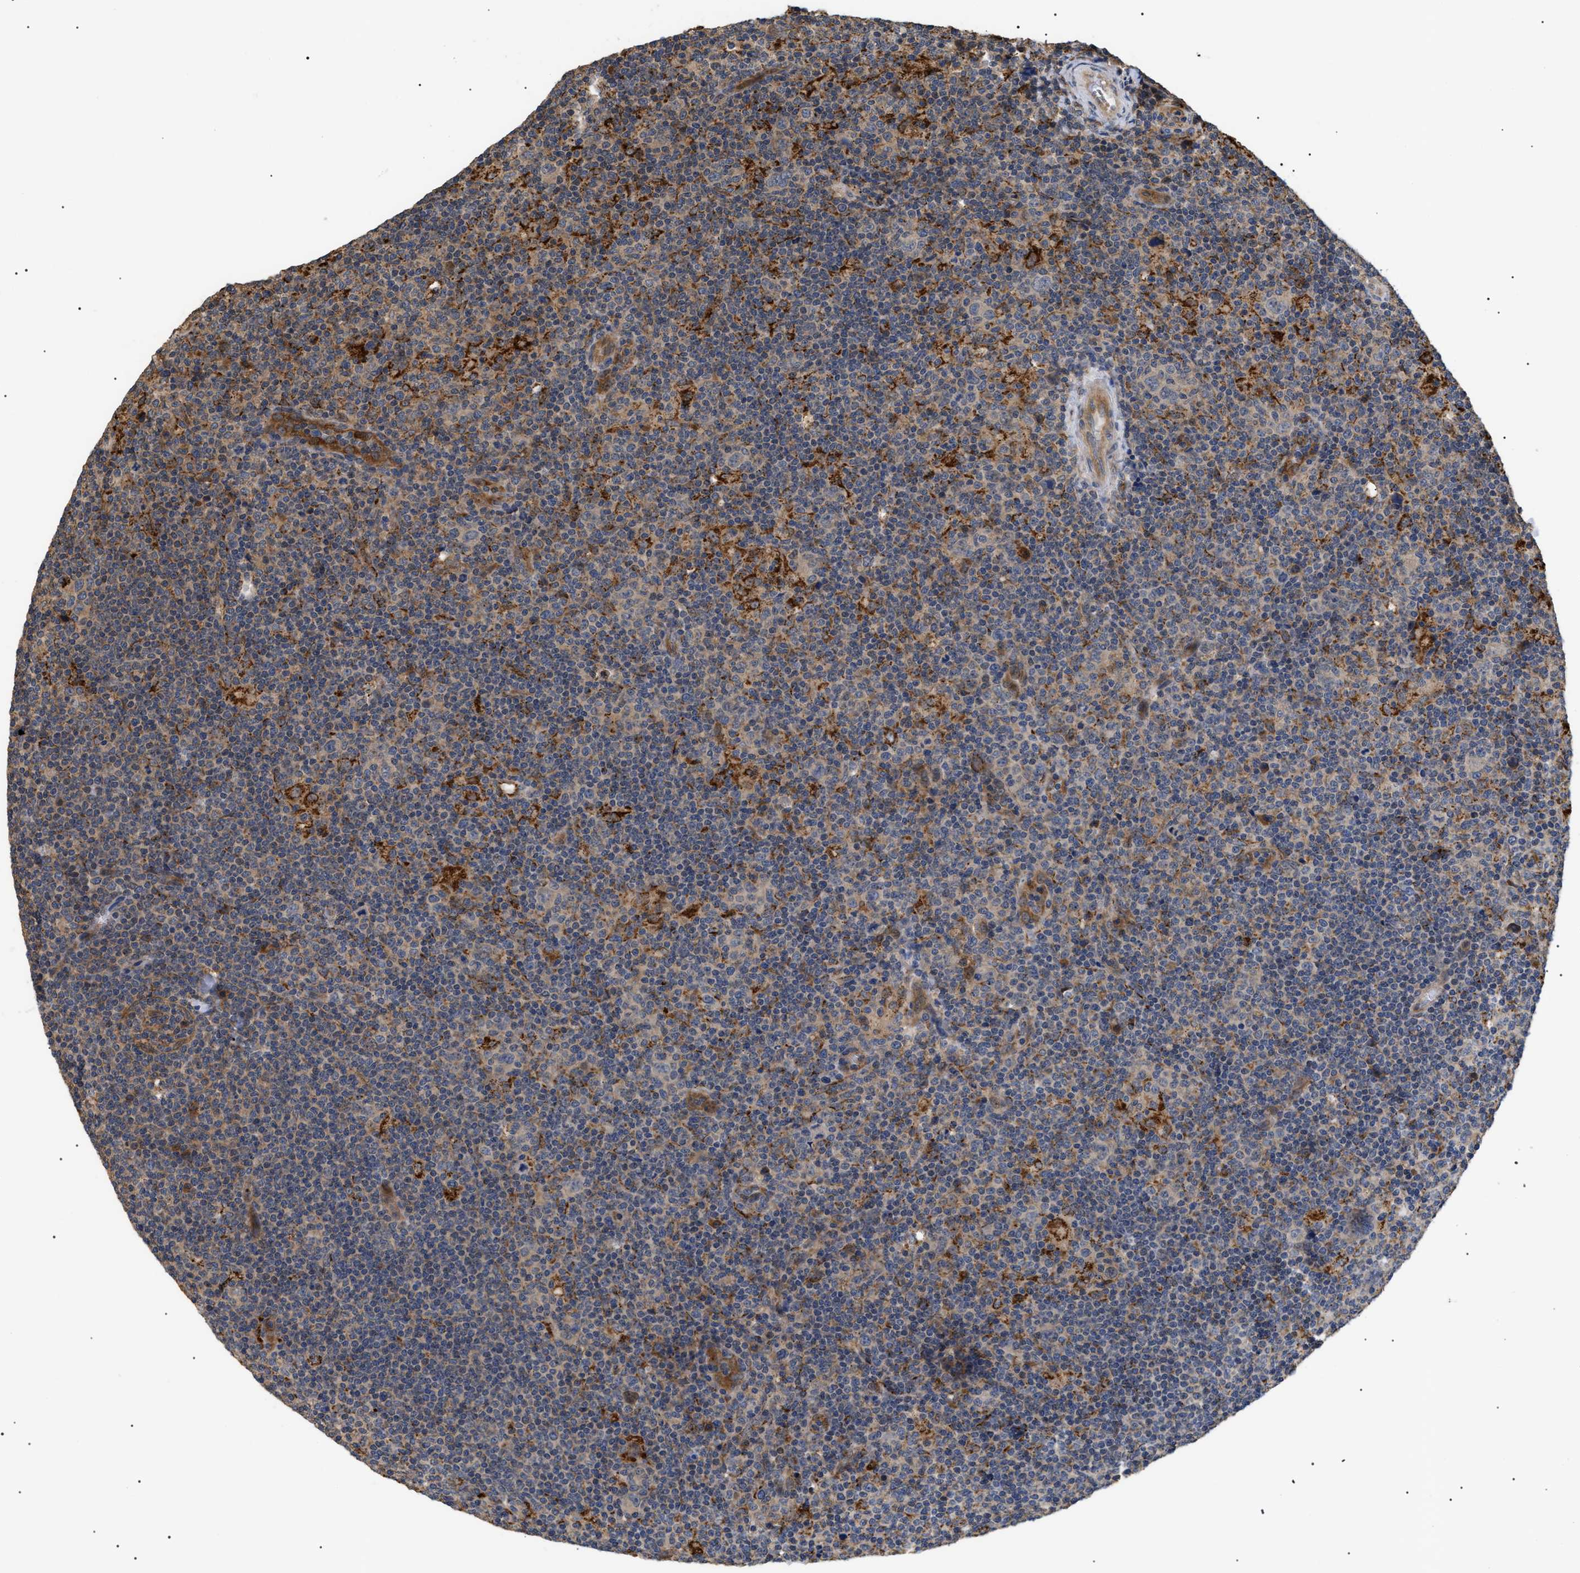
{"staining": {"intensity": "strong", "quantity": "<25%", "location": "cytoplasmic/membranous"}, "tissue": "lymphoma", "cell_type": "Tumor cells", "image_type": "cancer", "snomed": [{"axis": "morphology", "description": "Hodgkin's disease, NOS"}, {"axis": "topography", "description": "Lymph node"}], "caption": "Immunohistochemical staining of lymphoma shows medium levels of strong cytoplasmic/membranous protein positivity in about <25% of tumor cells.", "gene": "ASTL", "patient": {"sex": "female", "age": 57}}